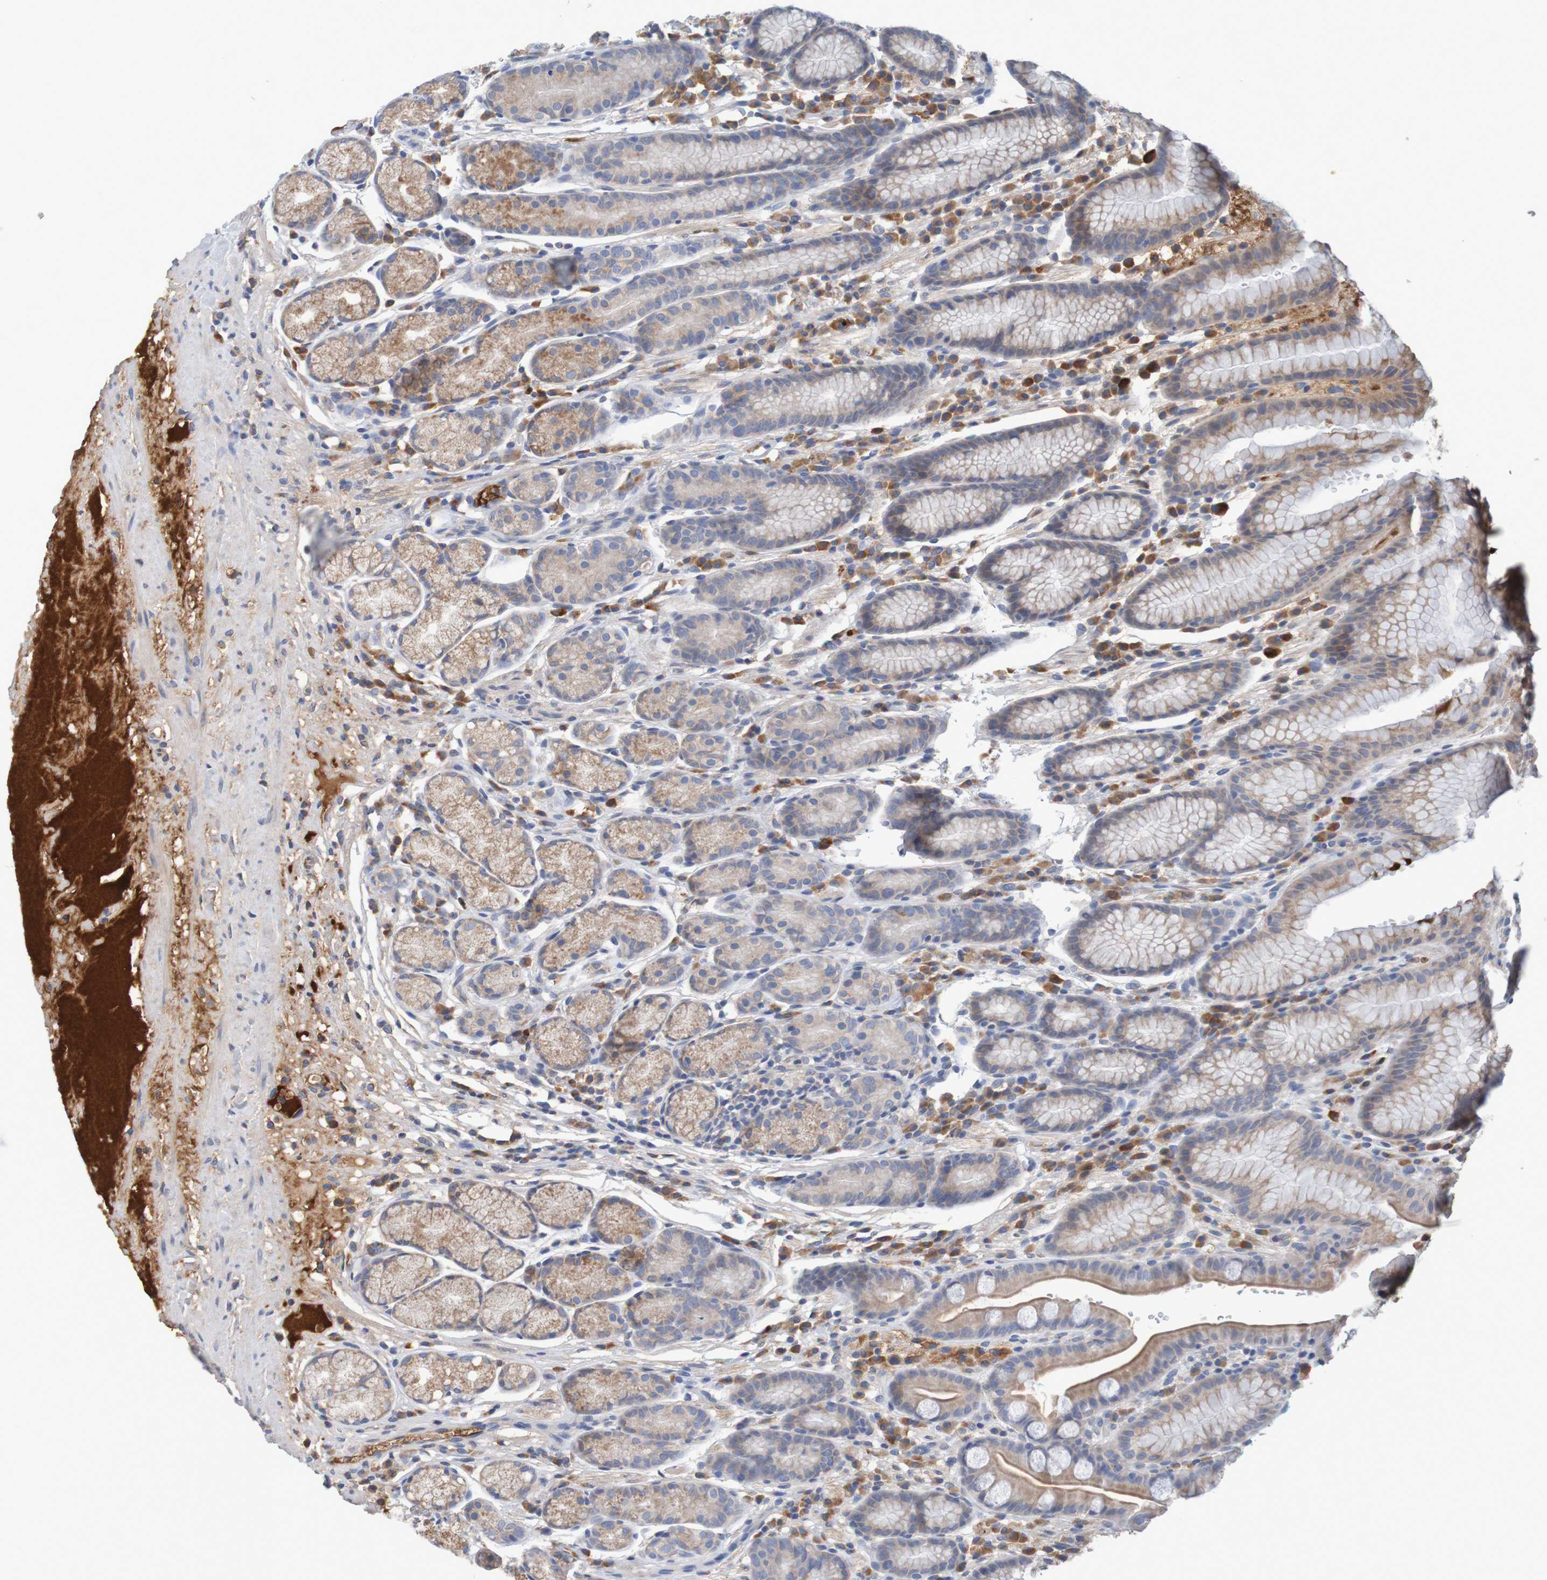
{"staining": {"intensity": "moderate", "quantity": "25%-75%", "location": "cytoplasmic/membranous"}, "tissue": "stomach", "cell_type": "Glandular cells", "image_type": "normal", "snomed": [{"axis": "morphology", "description": "Normal tissue, NOS"}, {"axis": "topography", "description": "Stomach, lower"}], "caption": "This photomicrograph reveals immunohistochemistry staining of normal stomach, with medium moderate cytoplasmic/membranous staining in approximately 25%-75% of glandular cells.", "gene": "LTA", "patient": {"sex": "male", "age": 52}}